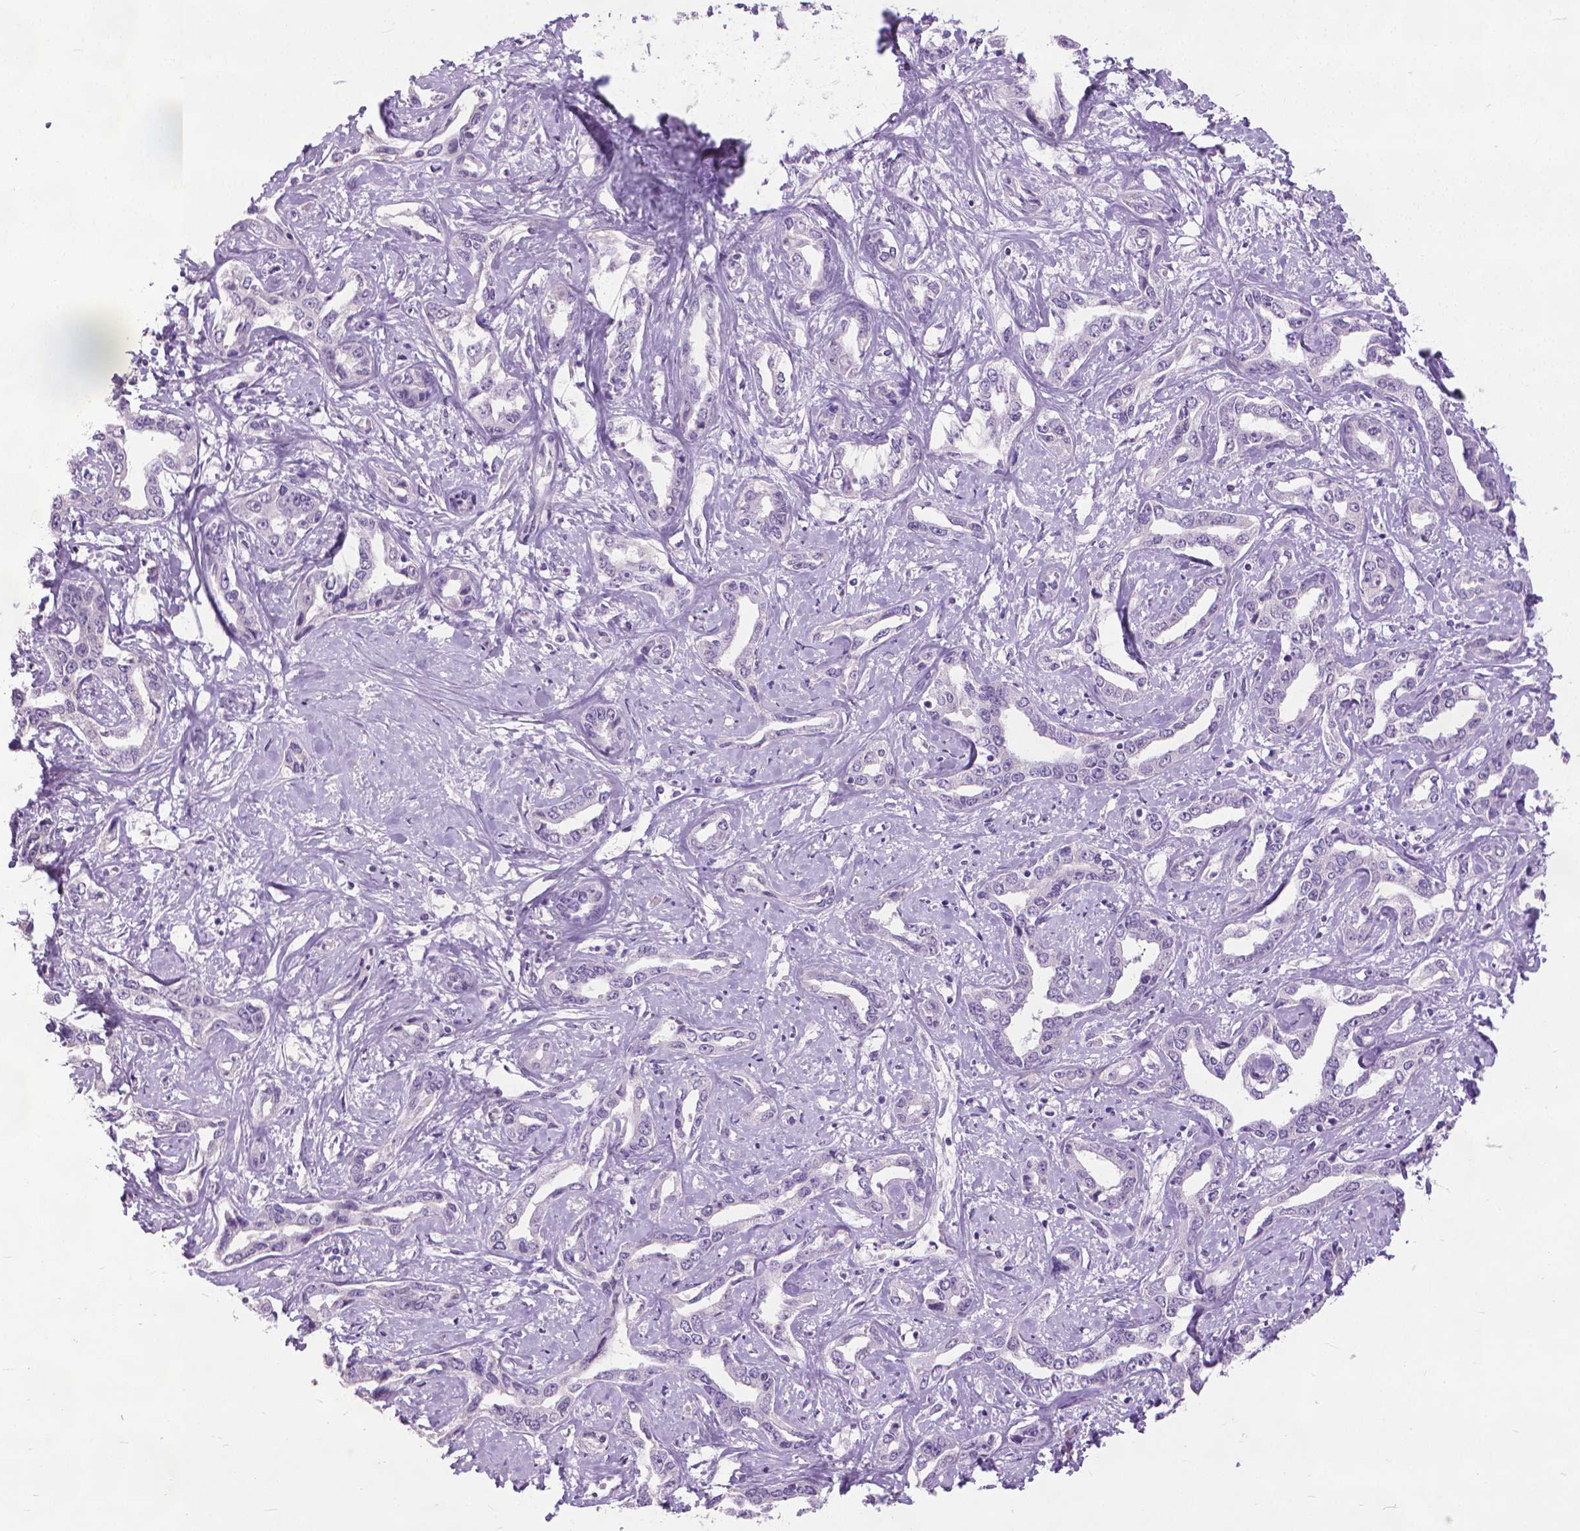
{"staining": {"intensity": "negative", "quantity": "none", "location": "none"}, "tissue": "liver cancer", "cell_type": "Tumor cells", "image_type": "cancer", "snomed": [{"axis": "morphology", "description": "Cholangiocarcinoma"}, {"axis": "topography", "description": "Liver"}], "caption": "This is a image of immunohistochemistry staining of liver cholangiocarcinoma, which shows no positivity in tumor cells.", "gene": "KRT5", "patient": {"sex": "male", "age": 59}}